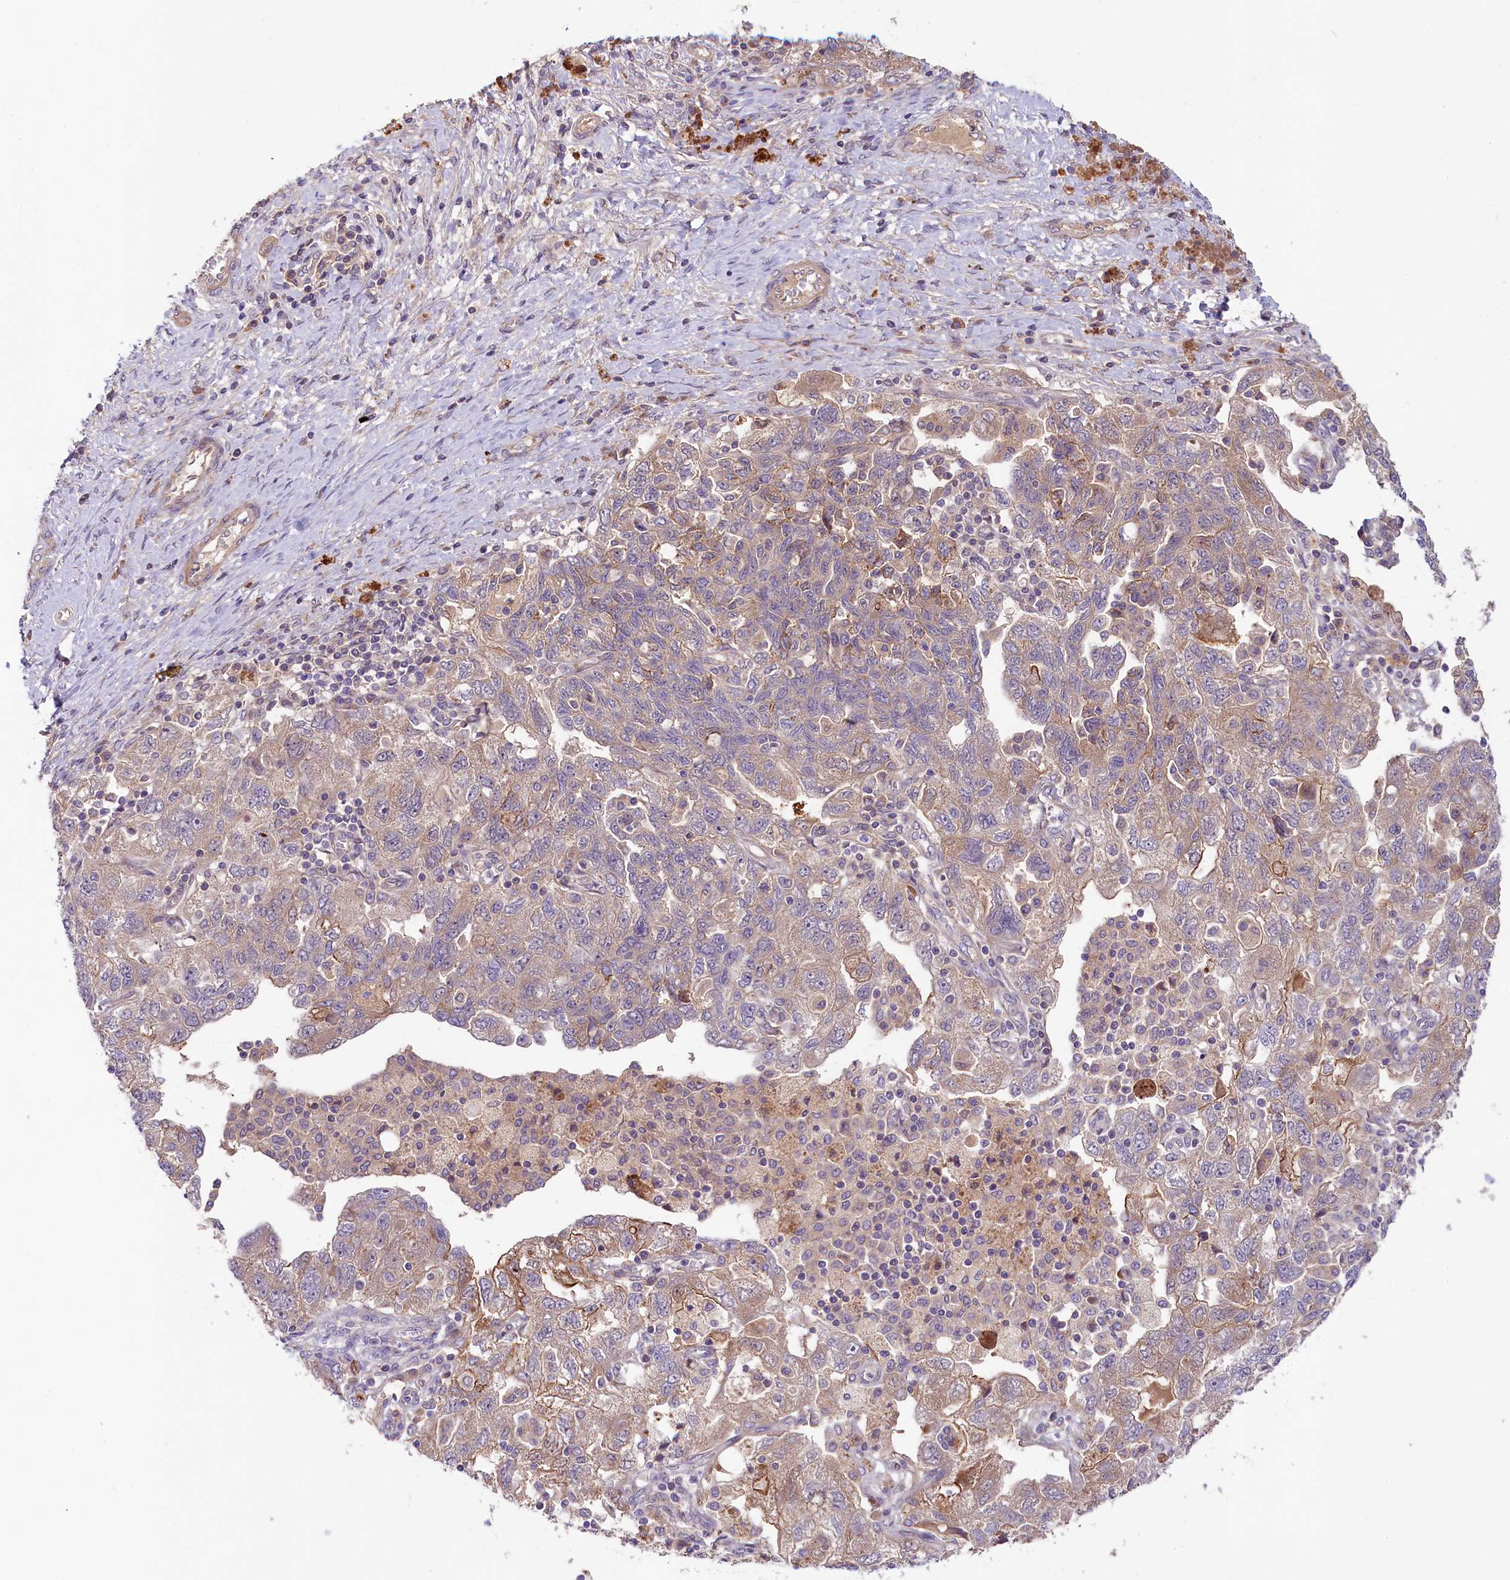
{"staining": {"intensity": "moderate", "quantity": "<25%", "location": "cytoplasmic/membranous"}, "tissue": "ovarian cancer", "cell_type": "Tumor cells", "image_type": "cancer", "snomed": [{"axis": "morphology", "description": "Carcinoma, NOS"}, {"axis": "morphology", "description": "Cystadenocarcinoma, serous, NOS"}, {"axis": "topography", "description": "Ovary"}], "caption": "Immunohistochemistry micrograph of neoplastic tissue: human ovarian carcinoma stained using IHC exhibits low levels of moderate protein expression localized specifically in the cytoplasmic/membranous of tumor cells, appearing as a cytoplasmic/membranous brown color.", "gene": "COG8", "patient": {"sex": "female", "age": 69}}